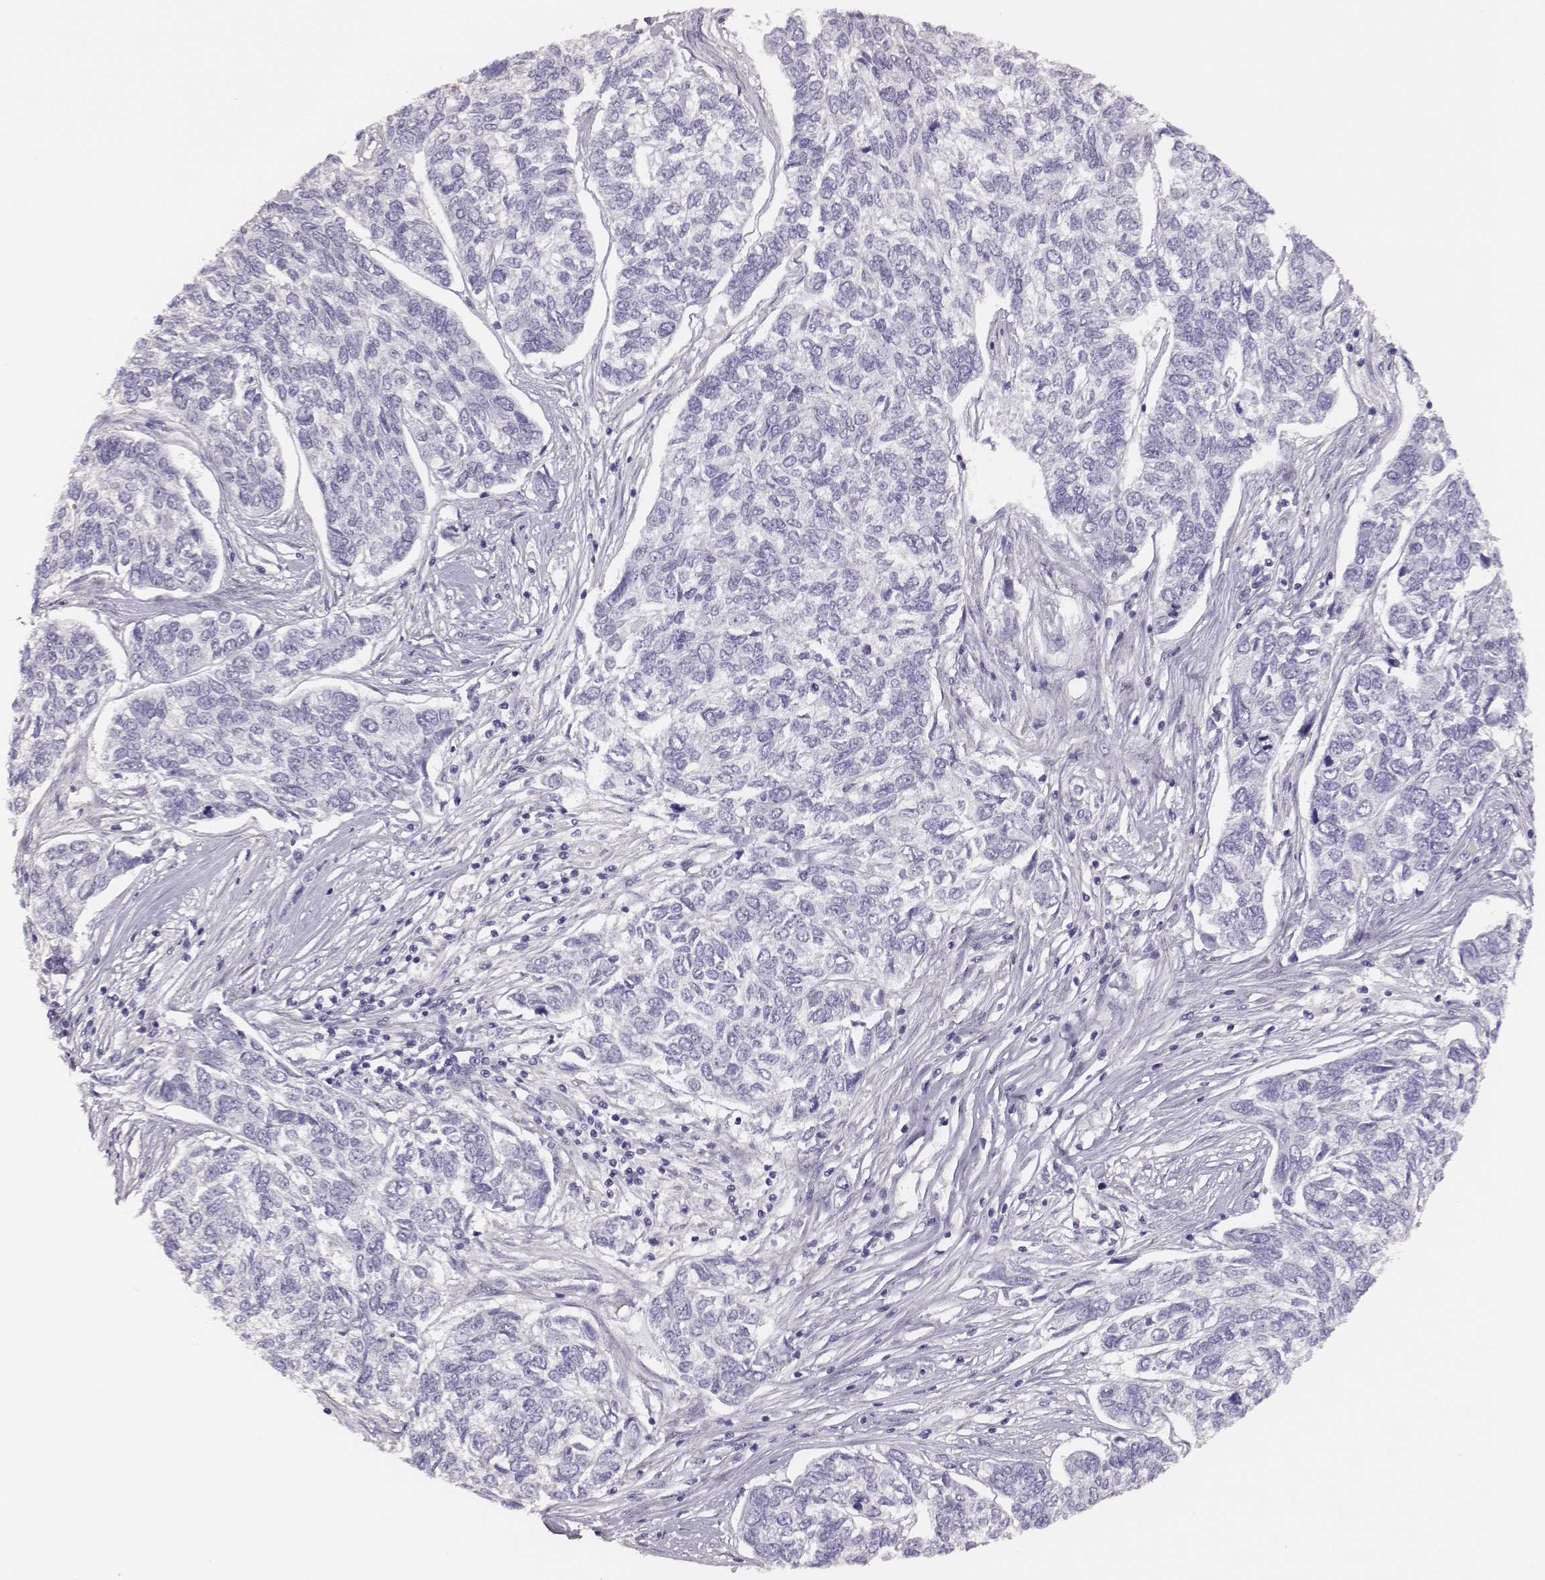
{"staining": {"intensity": "negative", "quantity": "none", "location": "none"}, "tissue": "skin cancer", "cell_type": "Tumor cells", "image_type": "cancer", "snomed": [{"axis": "morphology", "description": "Basal cell carcinoma"}, {"axis": "topography", "description": "Skin"}], "caption": "Immunohistochemical staining of skin cancer shows no significant expression in tumor cells.", "gene": "GUCA1A", "patient": {"sex": "female", "age": 65}}